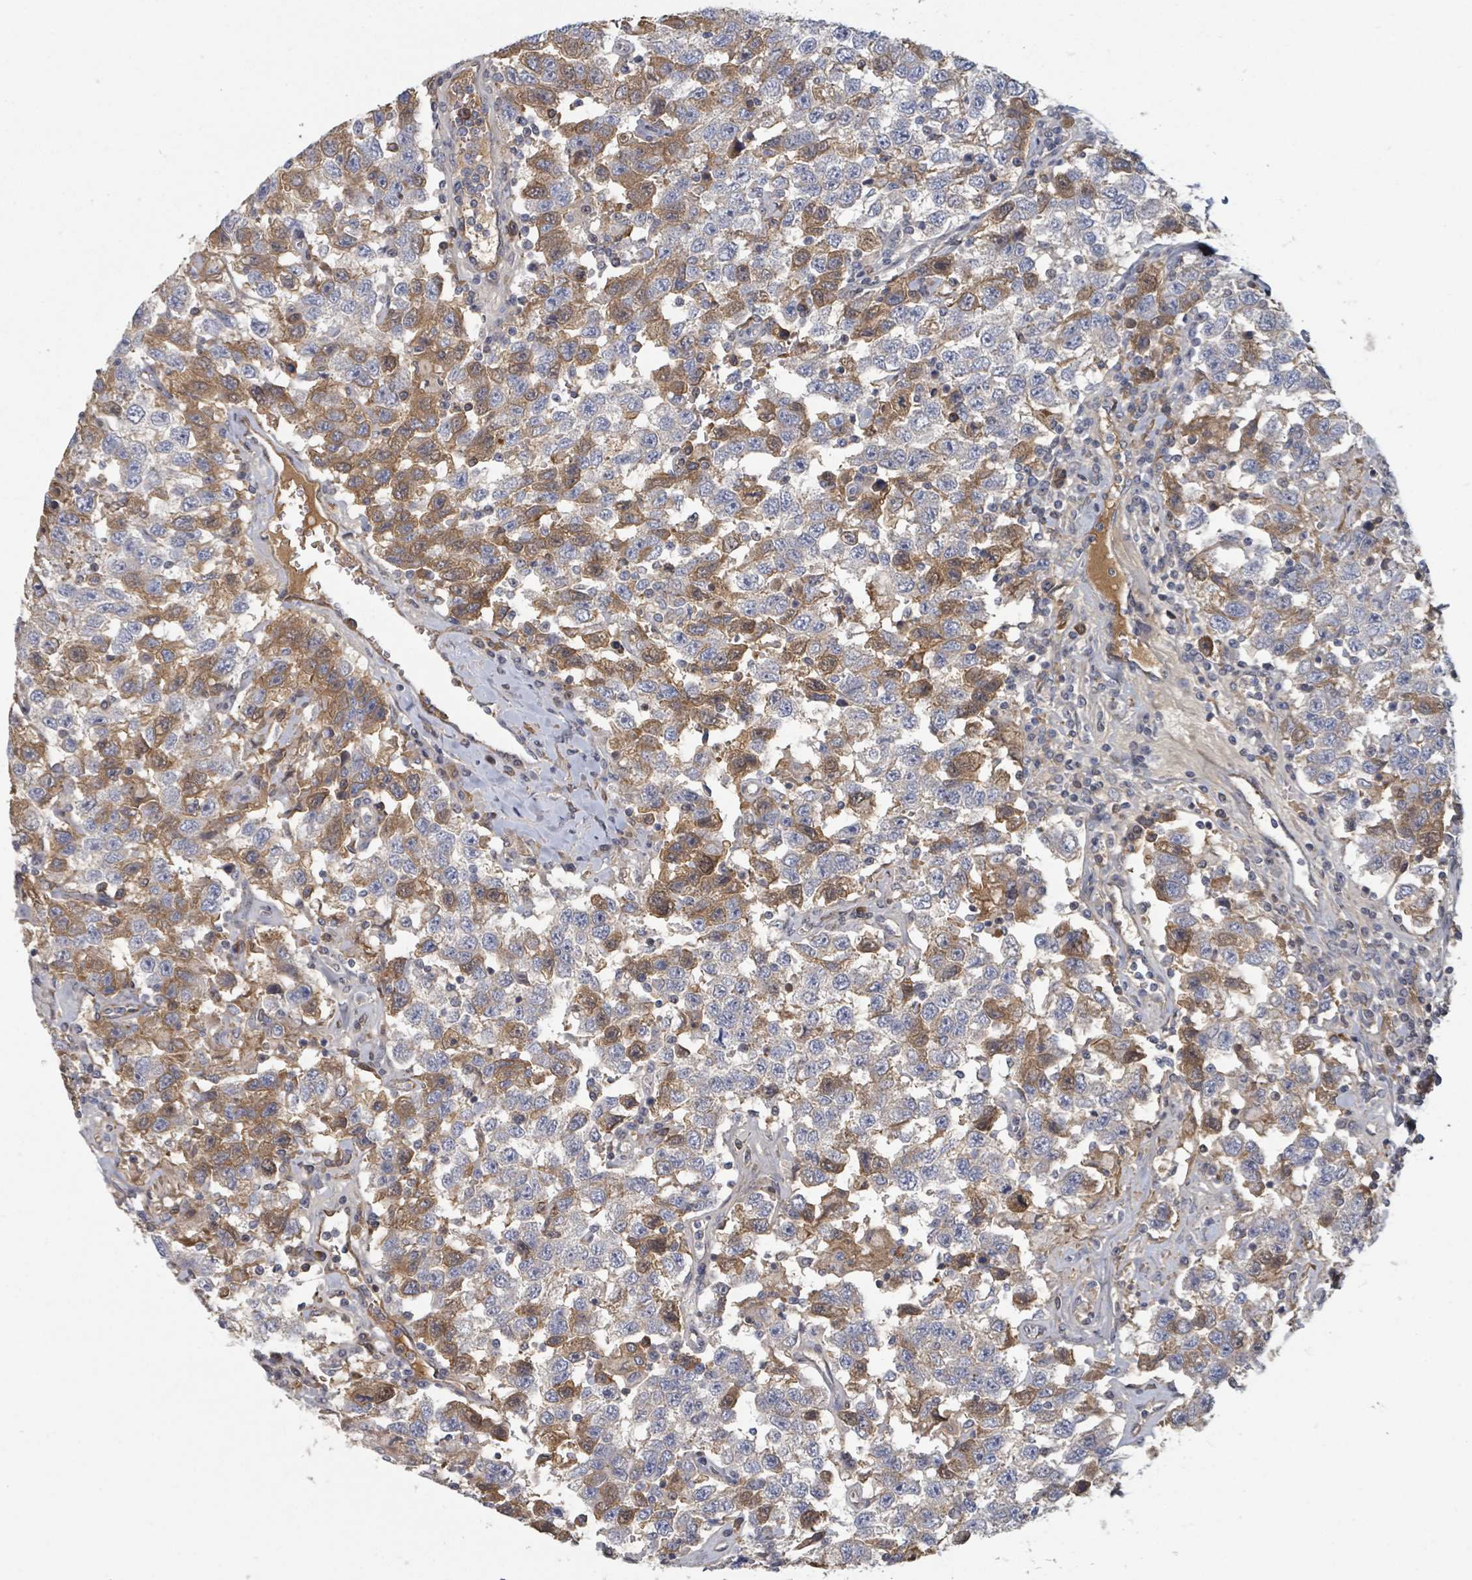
{"staining": {"intensity": "moderate", "quantity": "<25%", "location": "cytoplasmic/membranous"}, "tissue": "testis cancer", "cell_type": "Tumor cells", "image_type": "cancer", "snomed": [{"axis": "morphology", "description": "Seminoma, NOS"}, {"axis": "topography", "description": "Testis"}], "caption": "Testis seminoma tissue displays moderate cytoplasmic/membranous staining in approximately <25% of tumor cells, visualized by immunohistochemistry.", "gene": "GABBR1", "patient": {"sex": "male", "age": 41}}